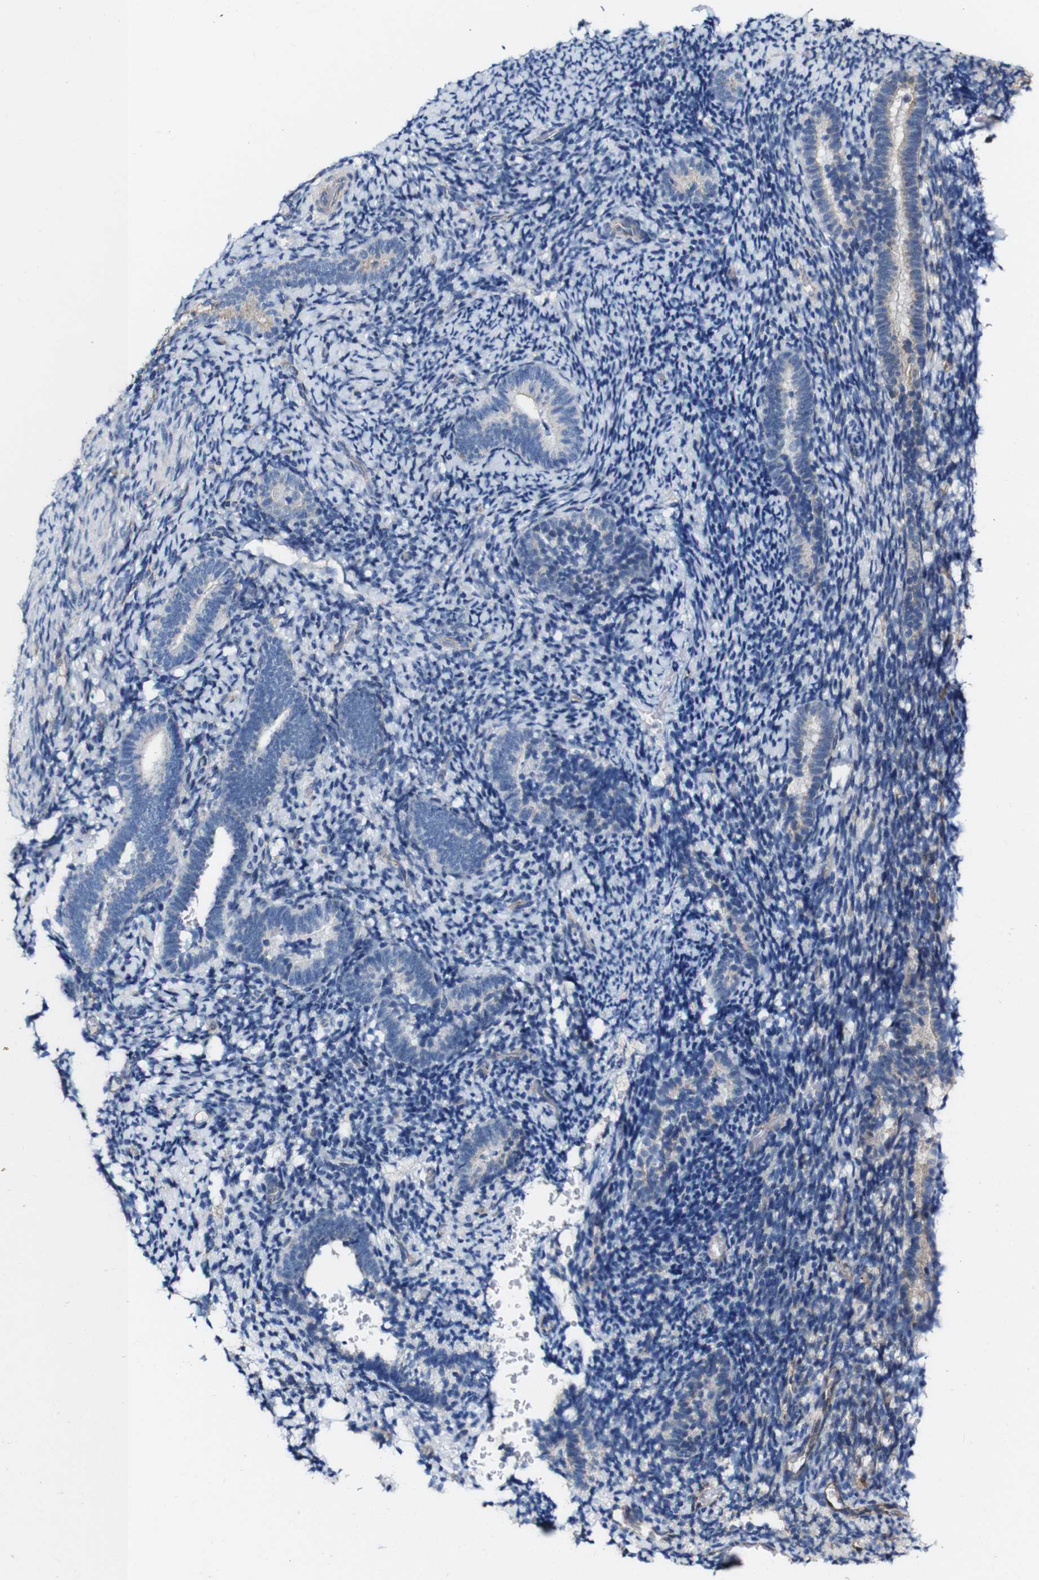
{"staining": {"intensity": "moderate", "quantity": "25%-75%", "location": "cytoplasmic/membranous"}, "tissue": "endometrium", "cell_type": "Cells in endometrial stroma", "image_type": "normal", "snomed": [{"axis": "morphology", "description": "Normal tissue, NOS"}, {"axis": "topography", "description": "Endometrium"}], "caption": "Endometrium stained for a protein reveals moderate cytoplasmic/membranous positivity in cells in endometrial stroma. Nuclei are stained in blue.", "gene": "CSF1R", "patient": {"sex": "female", "age": 51}}